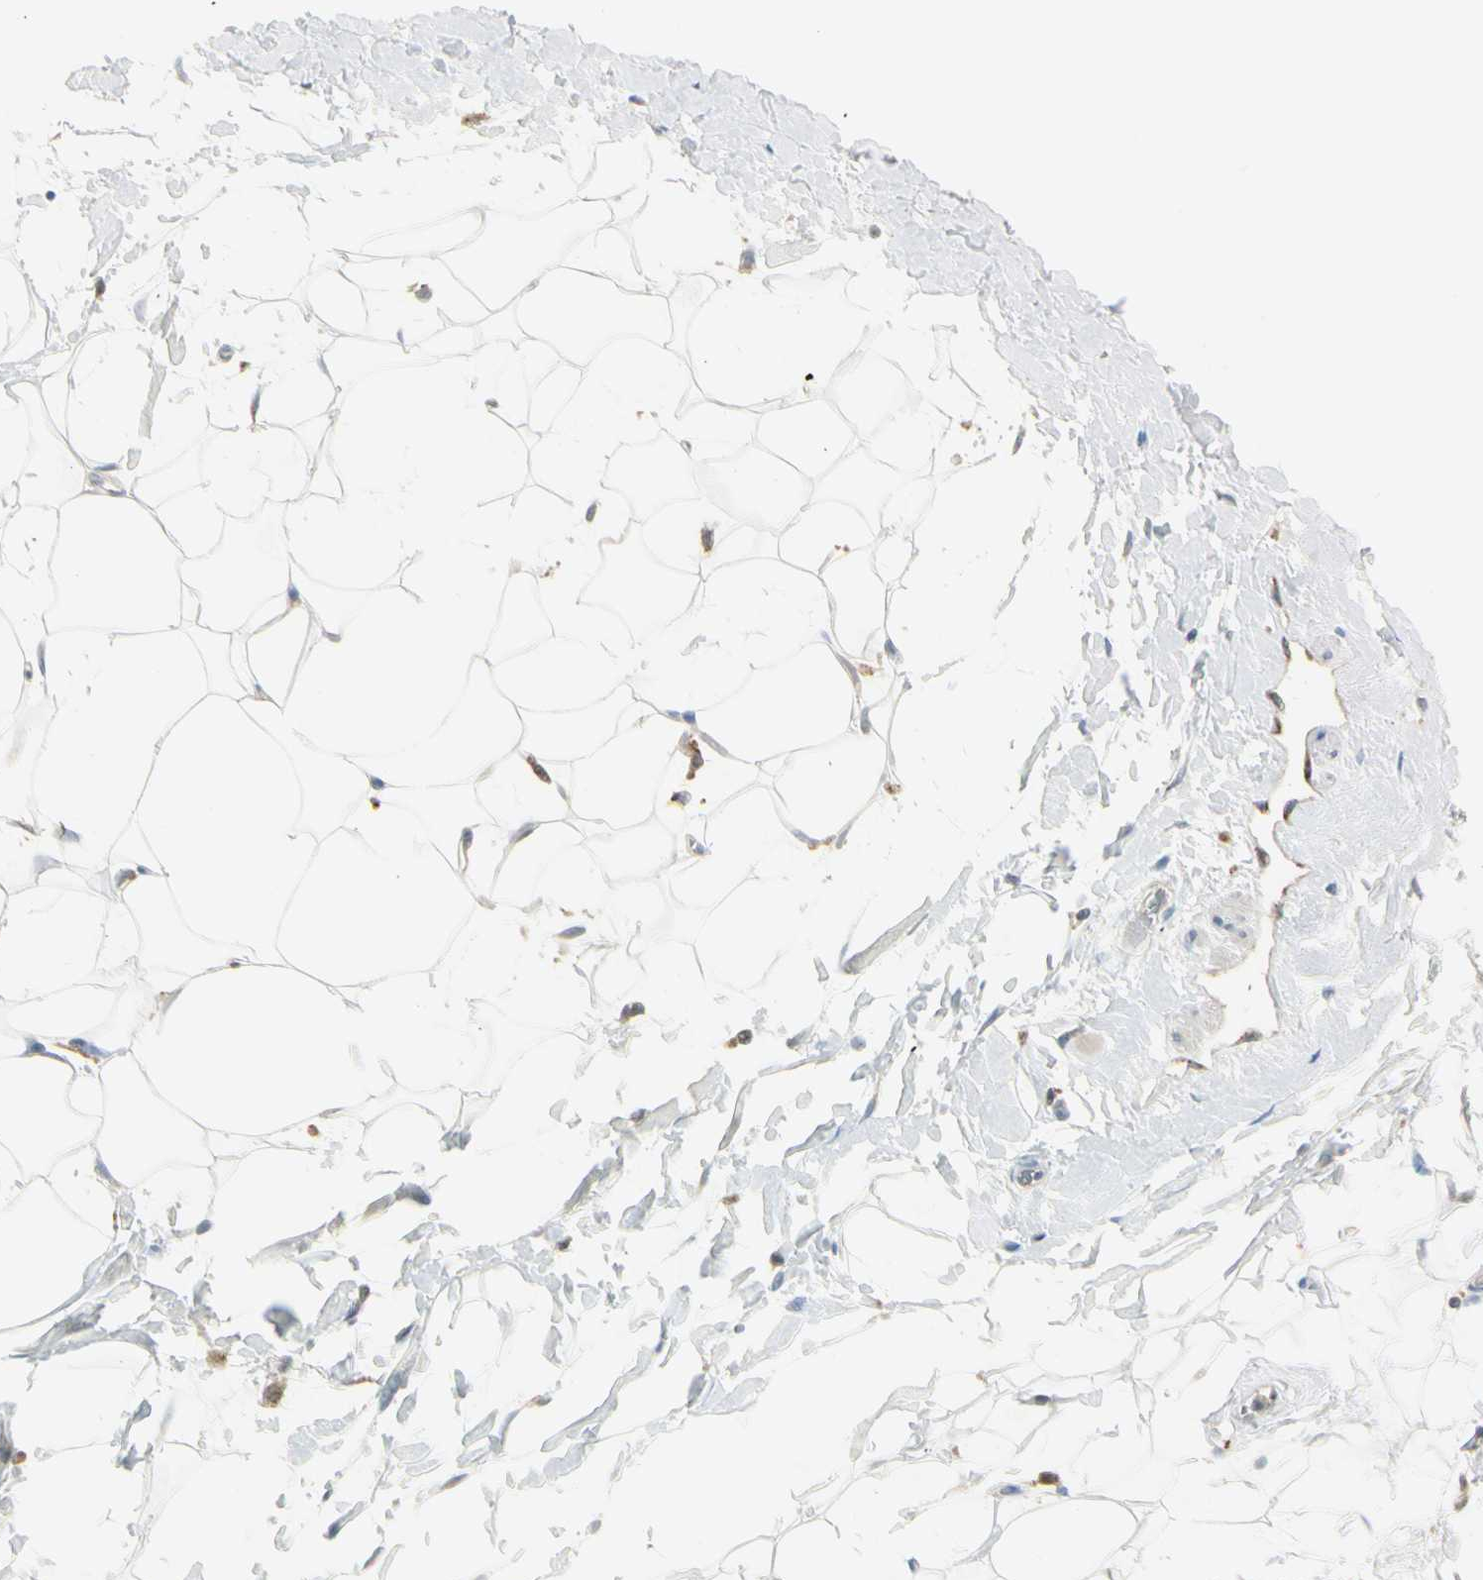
{"staining": {"intensity": "weak", "quantity": ">75%", "location": "cytoplasmic/membranous"}, "tissue": "adipose tissue", "cell_type": "Adipocytes", "image_type": "normal", "snomed": [{"axis": "morphology", "description": "Normal tissue, NOS"}, {"axis": "topography", "description": "Soft tissue"}], "caption": "Adipose tissue stained with immunohistochemistry (IHC) demonstrates weak cytoplasmic/membranous positivity in about >75% of adipocytes.", "gene": "CYRIB", "patient": {"sex": "male", "age": 72}}